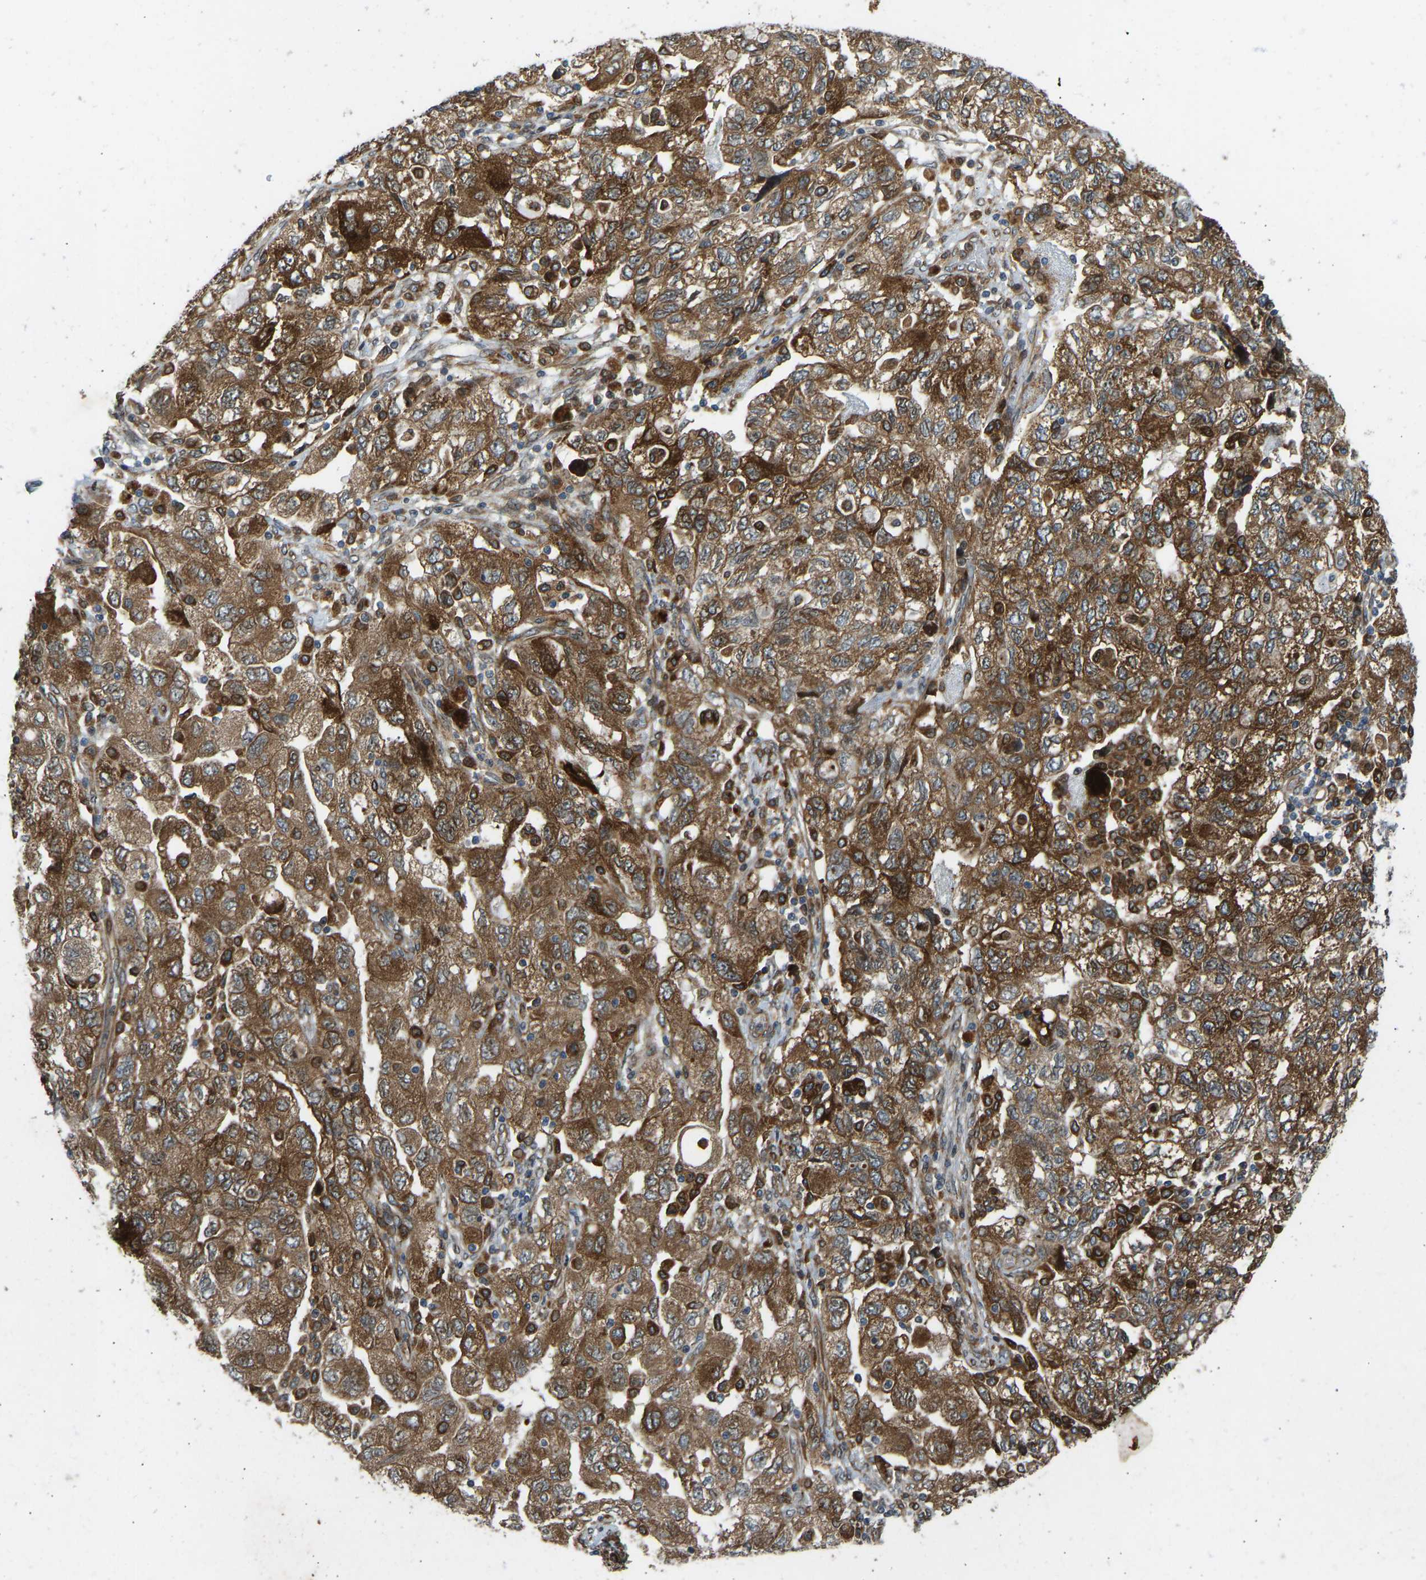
{"staining": {"intensity": "strong", "quantity": ">75%", "location": "cytoplasmic/membranous"}, "tissue": "ovarian cancer", "cell_type": "Tumor cells", "image_type": "cancer", "snomed": [{"axis": "morphology", "description": "Carcinoma, NOS"}, {"axis": "morphology", "description": "Cystadenocarcinoma, serous, NOS"}, {"axis": "topography", "description": "Ovary"}], "caption": "Human ovarian cancer stained with a protein marker exhibits strong staining in tumor cells.", "gene": "OS9", "patient": {"sex": "female", "age": 69}}